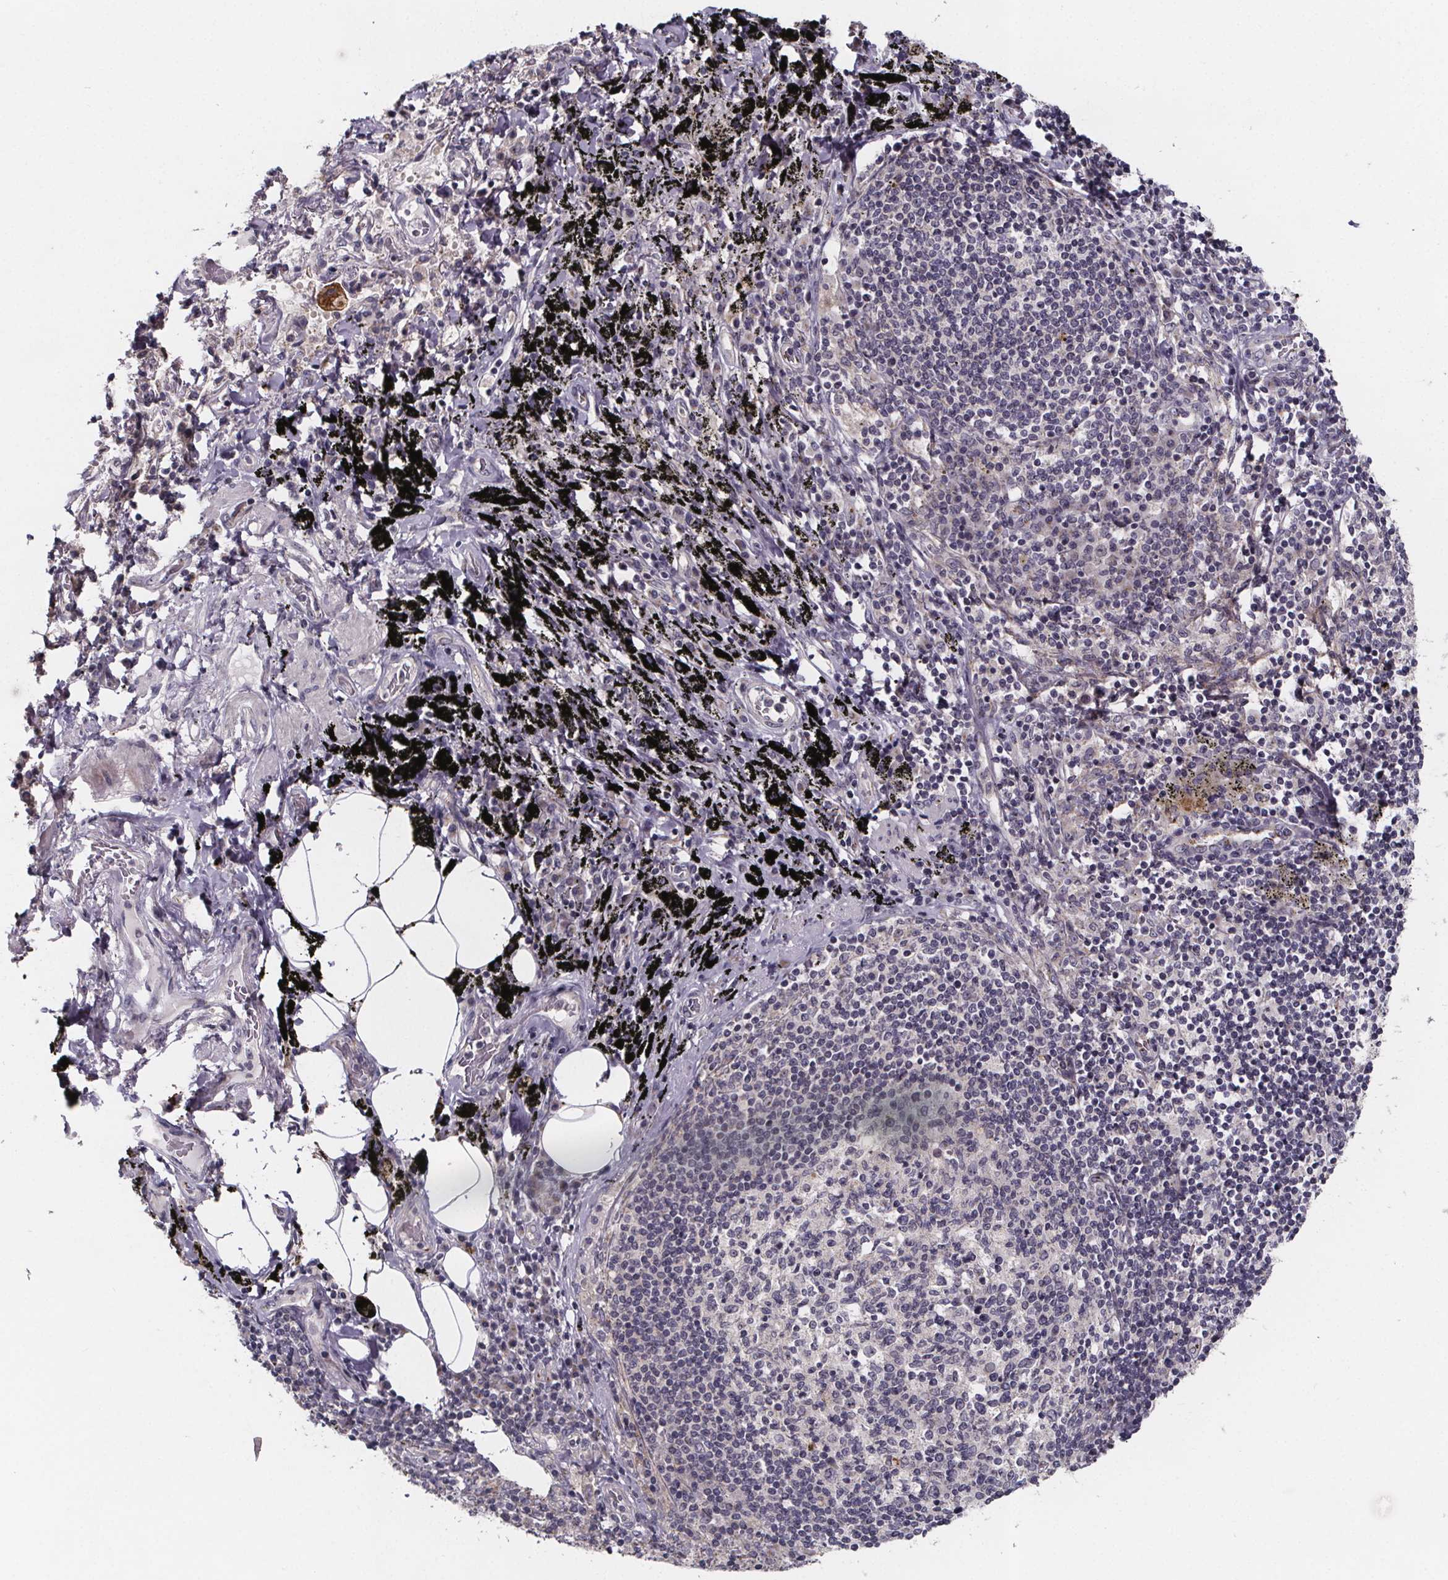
{"staining": {"intensity": "moderate", "quantity": "25%-75%", "location": "cytoplasmic/membranous"}, "tissue": "adipose tissue", "cell_type": "Adipocytes", "image_type": "normal", "snomed": [{"axis": "morphology", "description": "Normal tissue, NOS"}, {"axis": "topography", "description": "Bronchus"}, {"axis": "topography", "description": "Lung"}], "caption": "Adipose tissue stained for a protein (brown) shows moderate cytoplasmic/membranous positive expression in about 25%-75% of adipocytes.", "gene": "NDST1", "patient": {"sex": "female", "age": 57}}